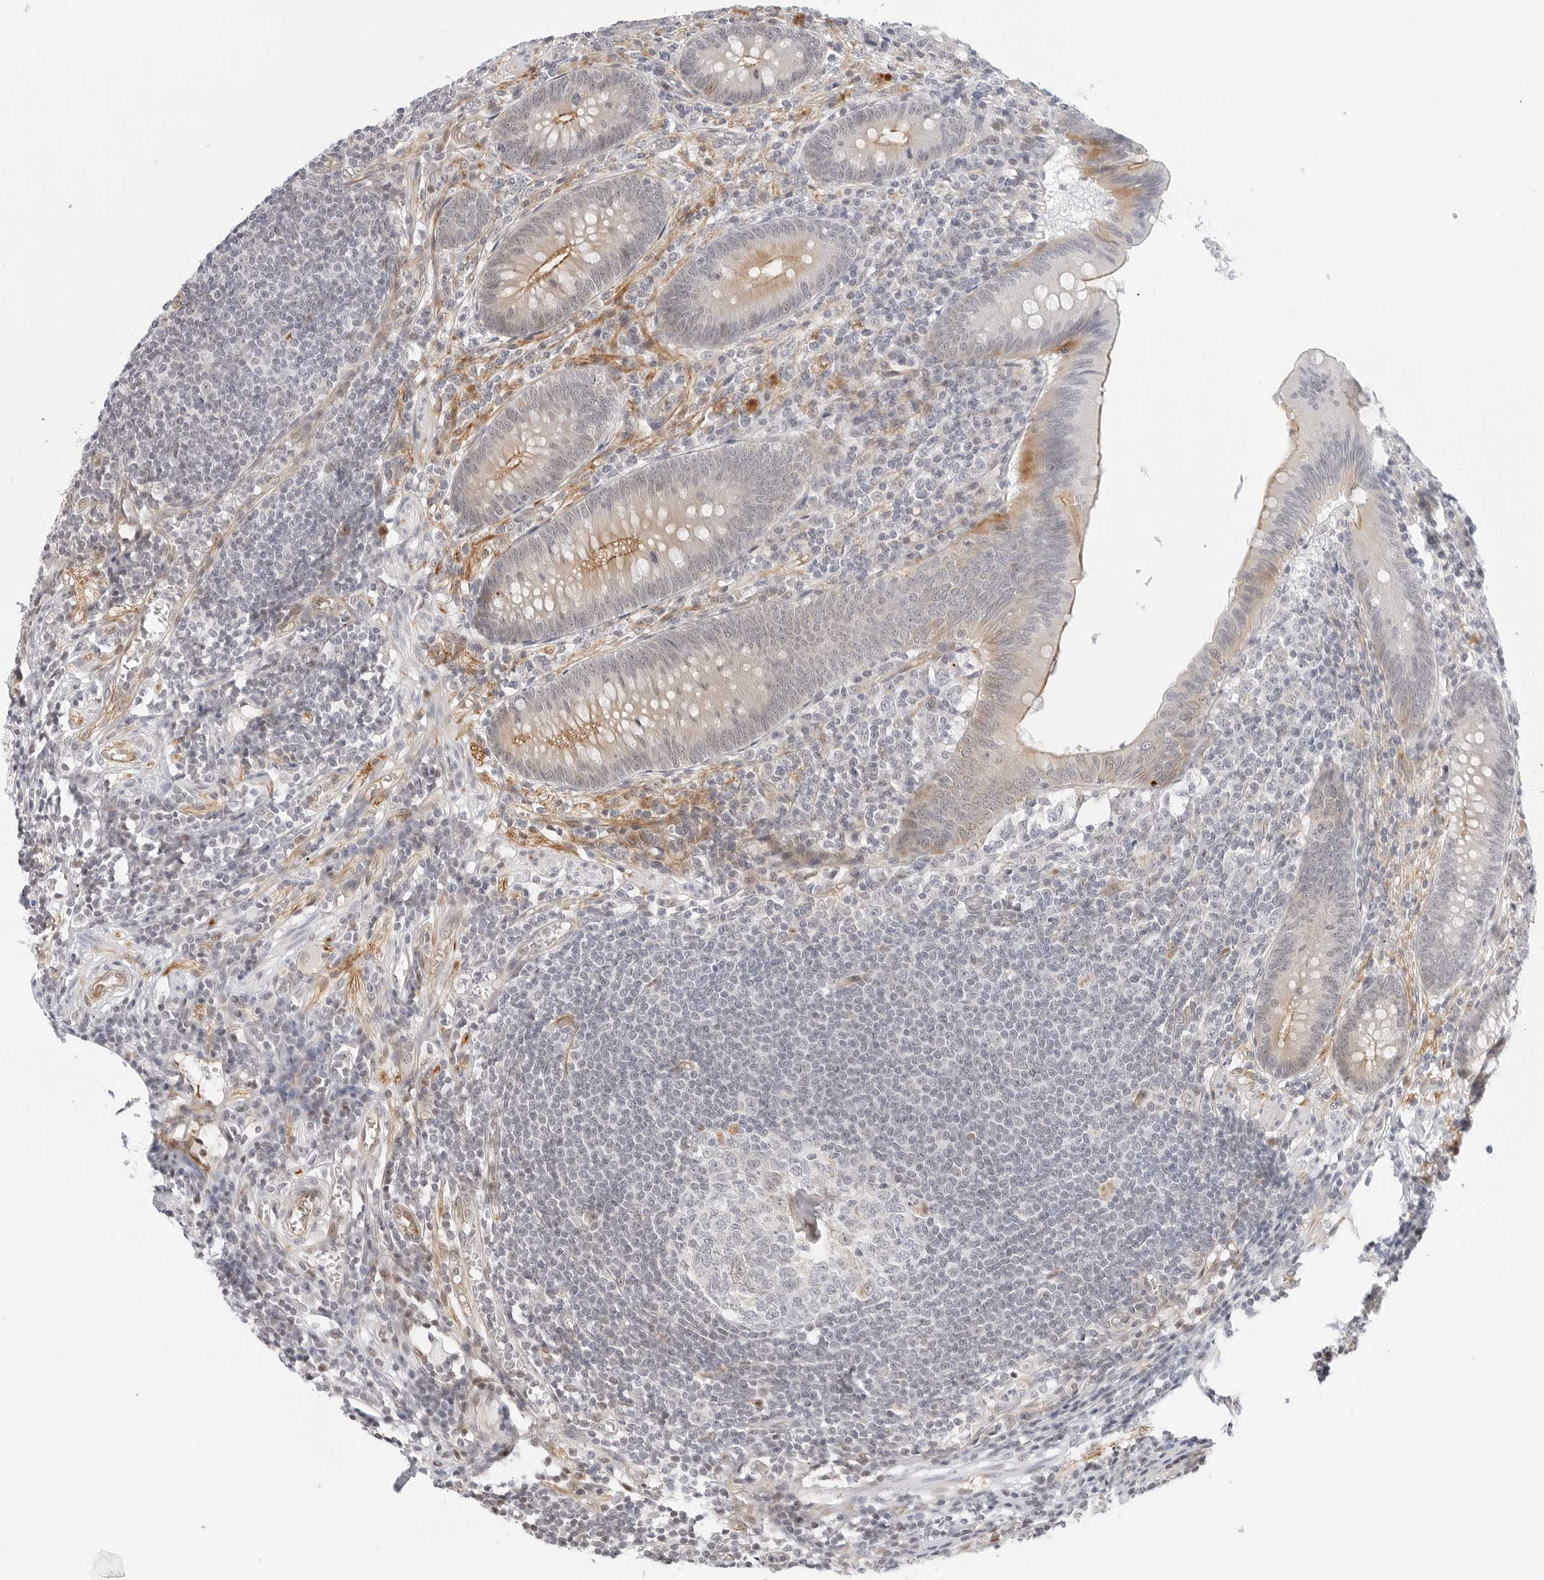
{"staining": {"intensity": "weak", "quantity": "<25%", "location": "cytoplasmic/membranous"}, "tissue": "appendix", "cell_type": "Glandular cells", "image_type": "normal", "snomed": [{"axis": "morphology", "description": "Normal tissue, NOS"}, {"axis": "morphology", "description": "Inflammation, NOS"}, {"axis": "topography", "description": "Appendix"}], "caption": "This image is of unremarkable appendix stained with immunohistochemistry (IHC) to label a protein in brown with the nuclei are counter-stained blue. There is no expression in glandular cells.", "gene": "ZNF613", "patient": {"sex": "male", "age": 46}}